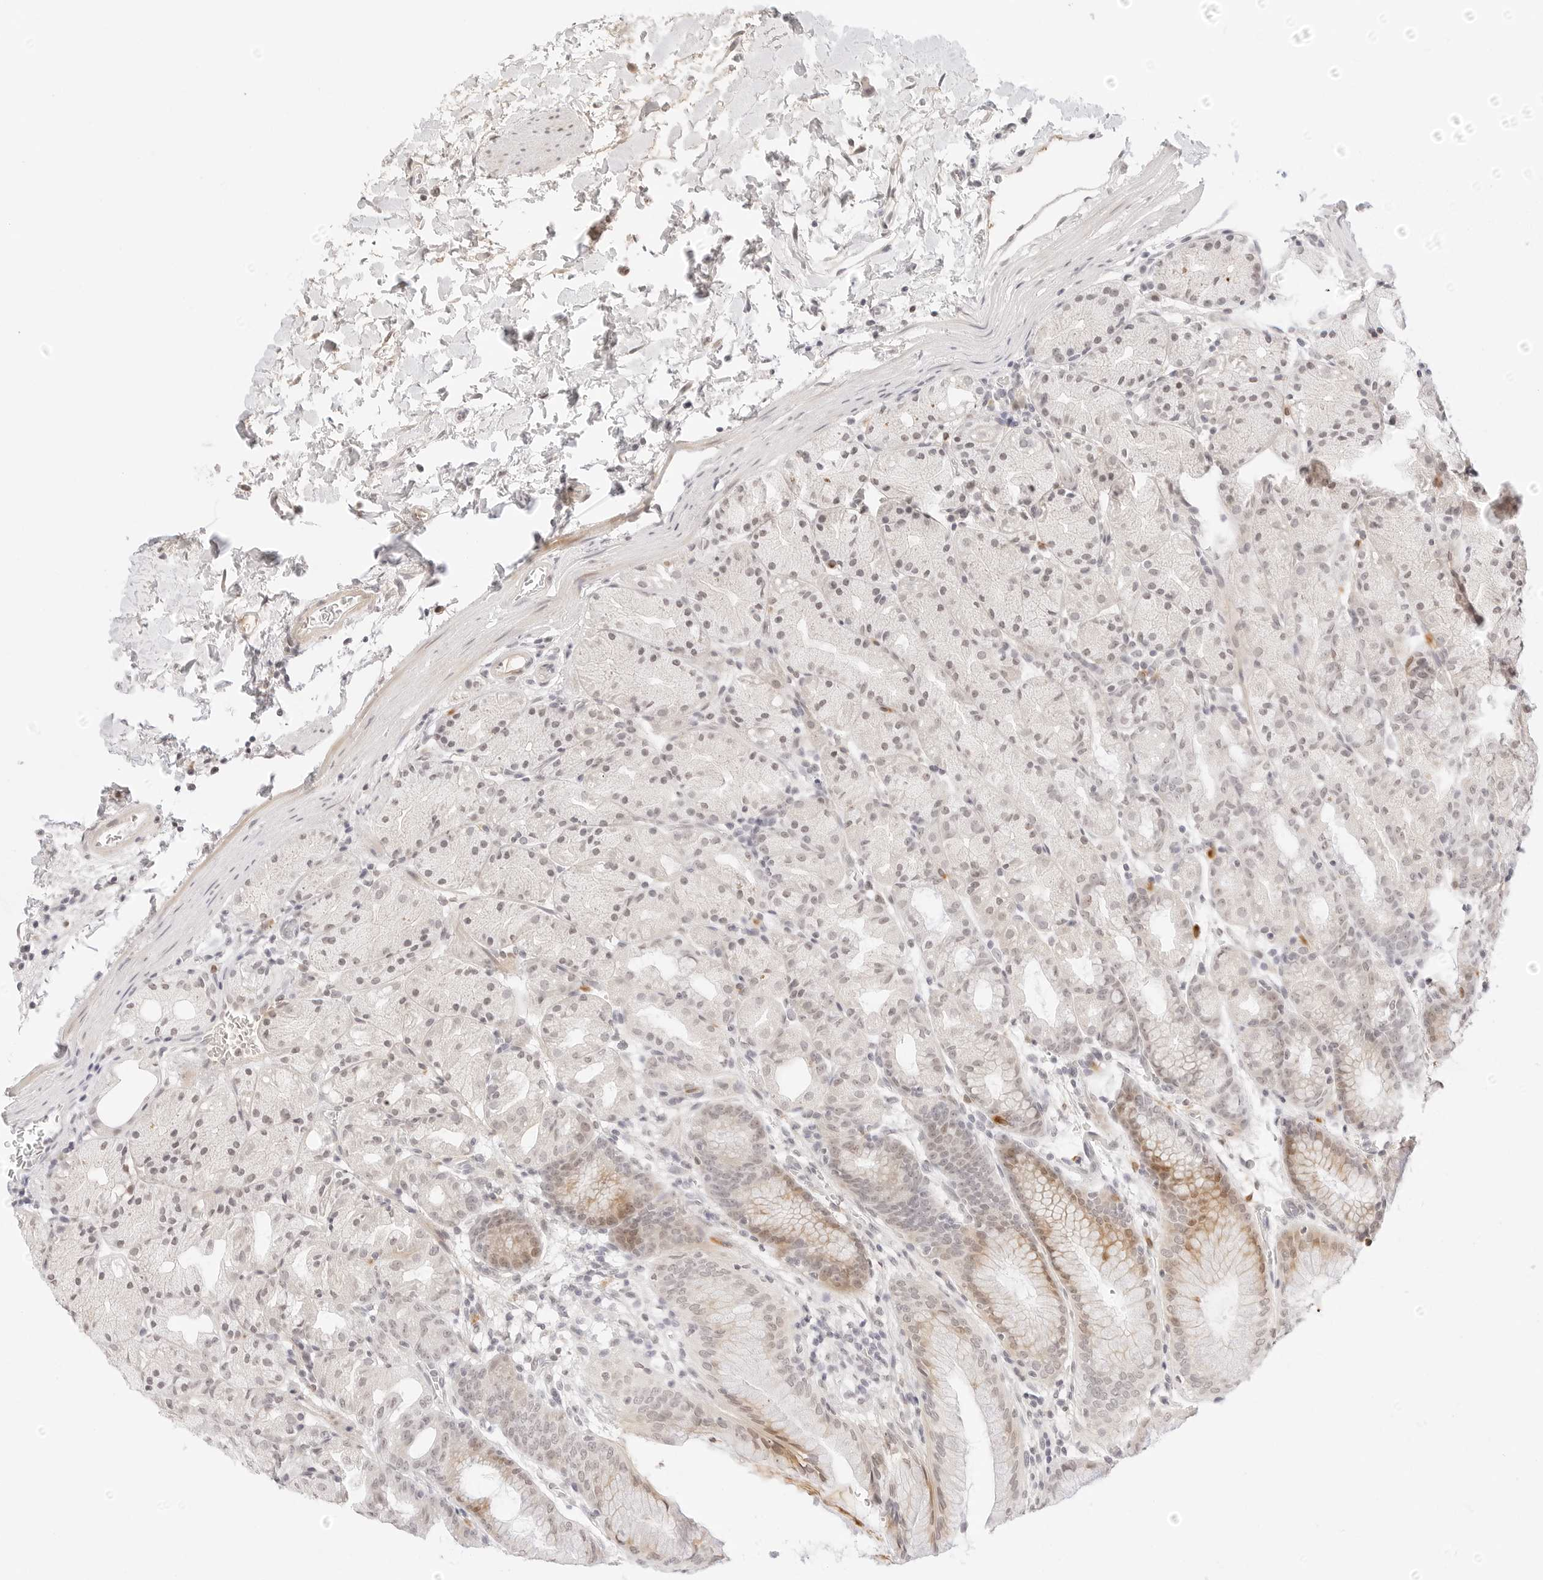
{"staining": {"intensity": "moderate", "quantity": "<25%", "location": "cytoplasmic/membranous,nuclear"}, "tissue": "stomach", "cell_type": "Glandular cells", "image_type": "normal", "snomed": [{"axis": "morphology", "description": "Normal tissue, NOS"}, {"axis": "topography", "description": "Stomach, upper"}], "caption": "Immunohistochemistry (IHC) of normal stomach demonstrates low levels of moderate cytoplasmic/membranous,nuclear staining in approximately <25% of glandular cells. (Brightfield microscopy of DAB IHC at high magnification).", "gene": "XKR4", "patient": {"sex": "male", "age": 48}}